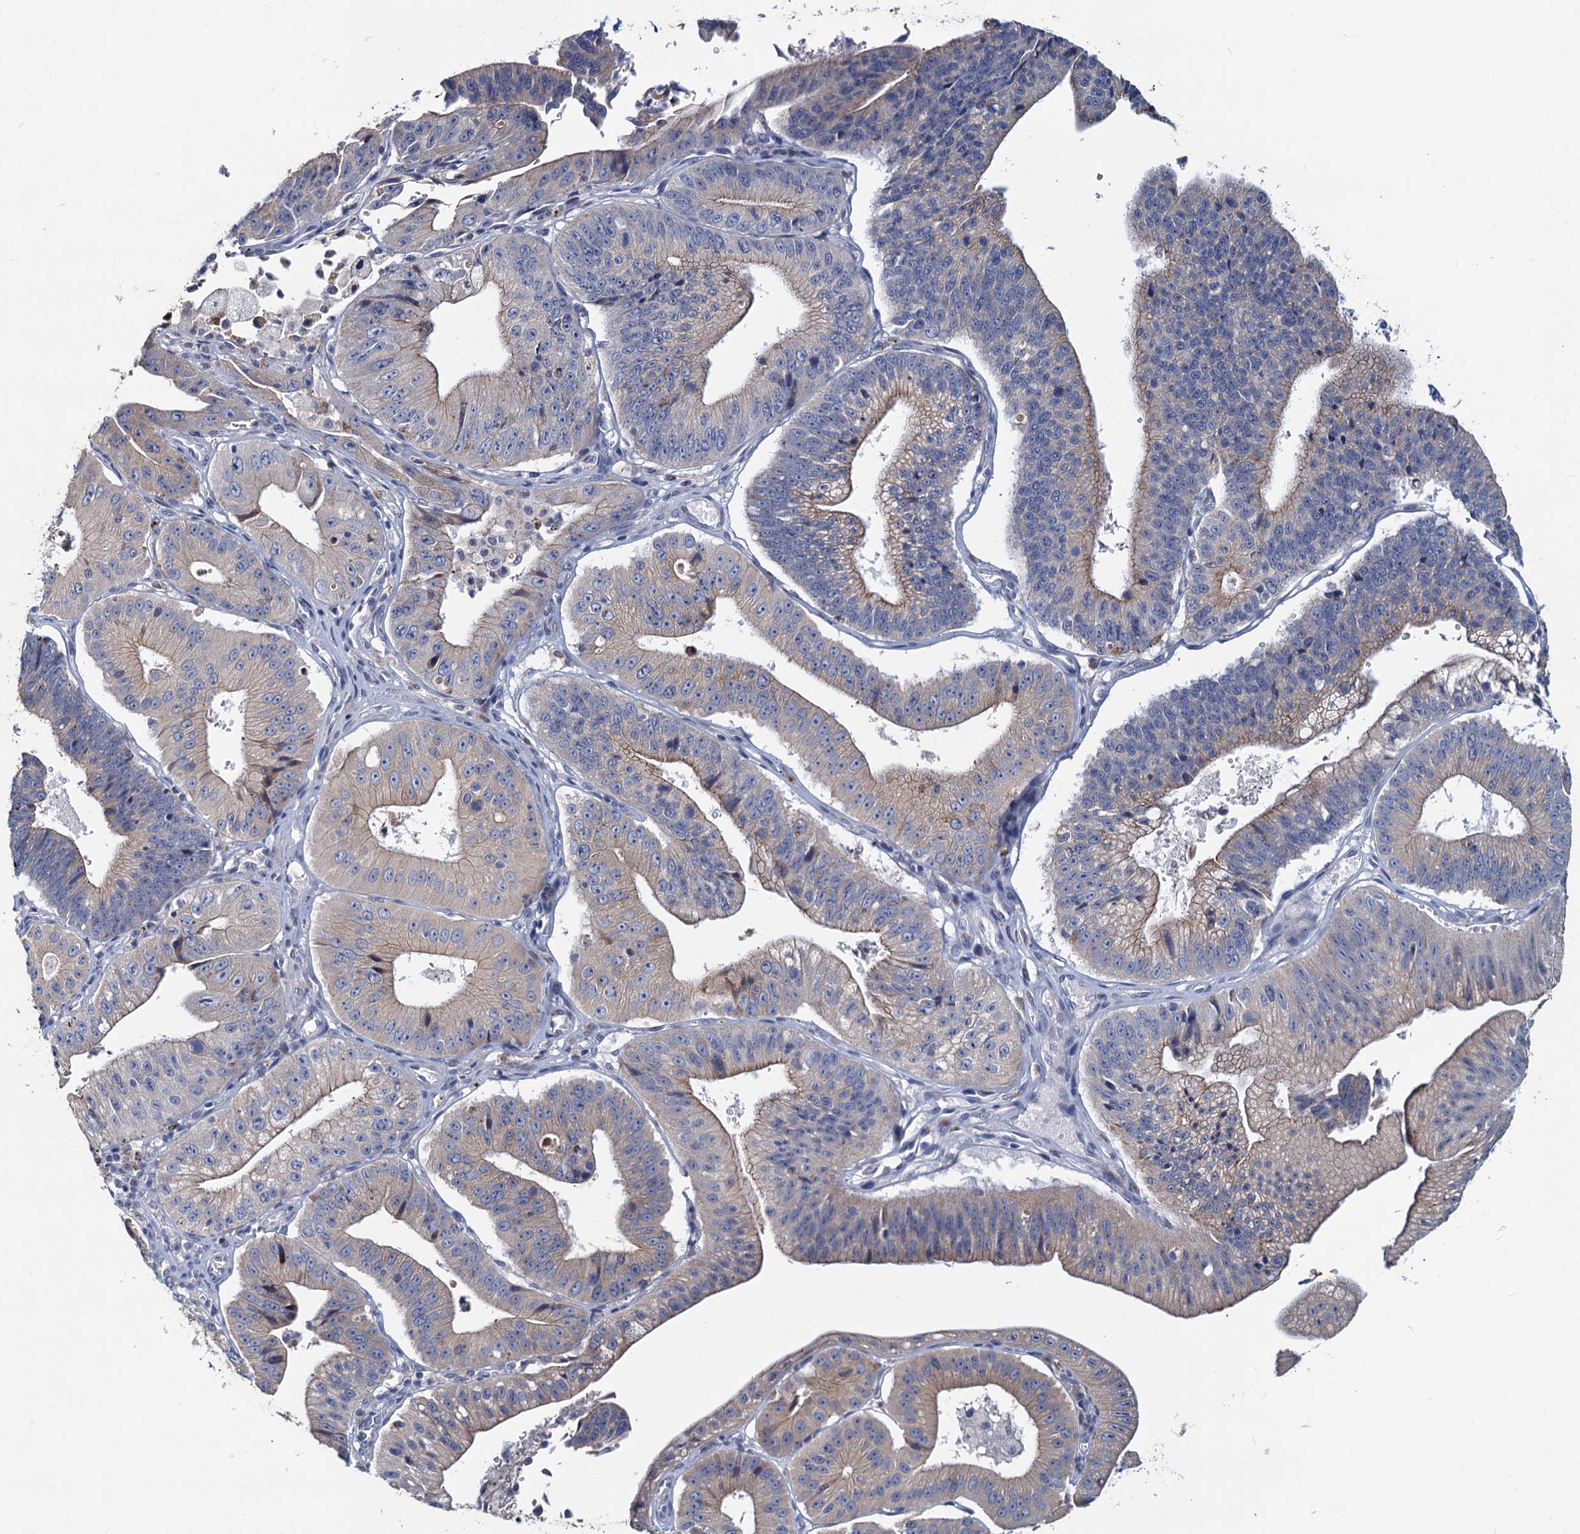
{"staining": {"intensity": "moderate", "quantity": "25%-75%", "location": "cytoplasmic/membranous"}, "tissue": "stomach cancer", "cell_type": "Tumor cells", "image_type": "cancer", "snomed": [{"axis": "morphology", "description": "Adenocarcinoma, NOS"}, {"axis": "topography", "description": "Stomach"}], "caption": "Immunohistochemical staining of adenocarcinoma (stomach) demonstrates medium levels of moderate cytoplasmic/membranous staining in about 25%-75% of tumor cells.", "gene": "TMX2", "patient": {"sex": "male", "age": 59}}